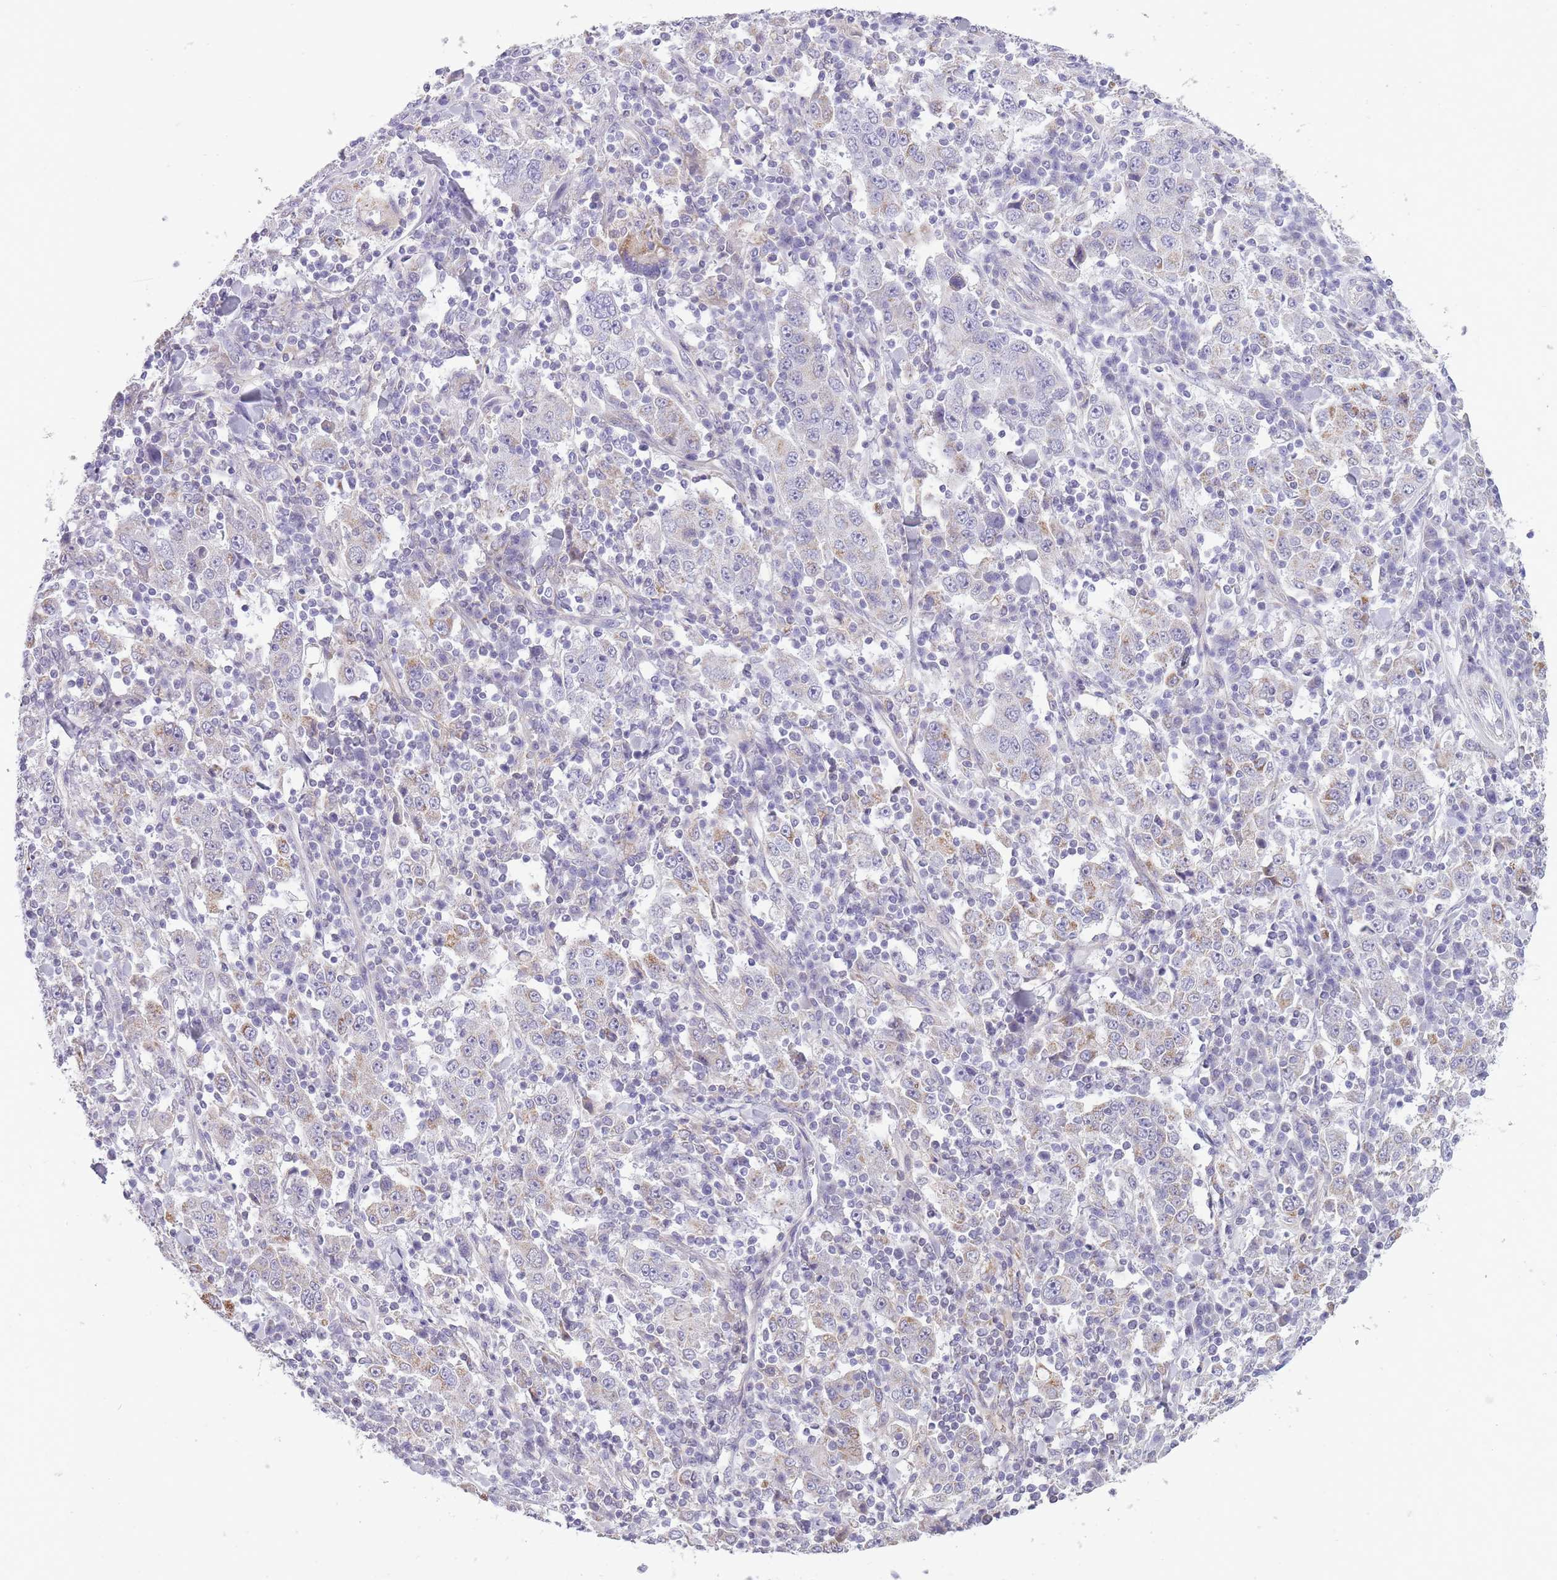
{"staining": {"intensity": "negative", "quantity": "none", "location": "none"}, "tissue": "stomach cancer", "cell_type": "Tumor cells", "image_type": "cancer", "snomed": [{"axis": "morphology", "description": "Normal tissue, NOS"}, {"axis": "morphology", "description": "Adenocarcinoma, NOS"}, {"axis": "topography", "description": "Stomach, upper"}, {"axis": "topography", "description": "Stomach"}], "caption": "Adenocarcinoma (stomach) stained for a protein using immunohistochemistry displays no positivity tumor cells.", "gene": "ZBTB24", "patient": {"sex": "male", "age": 59}}